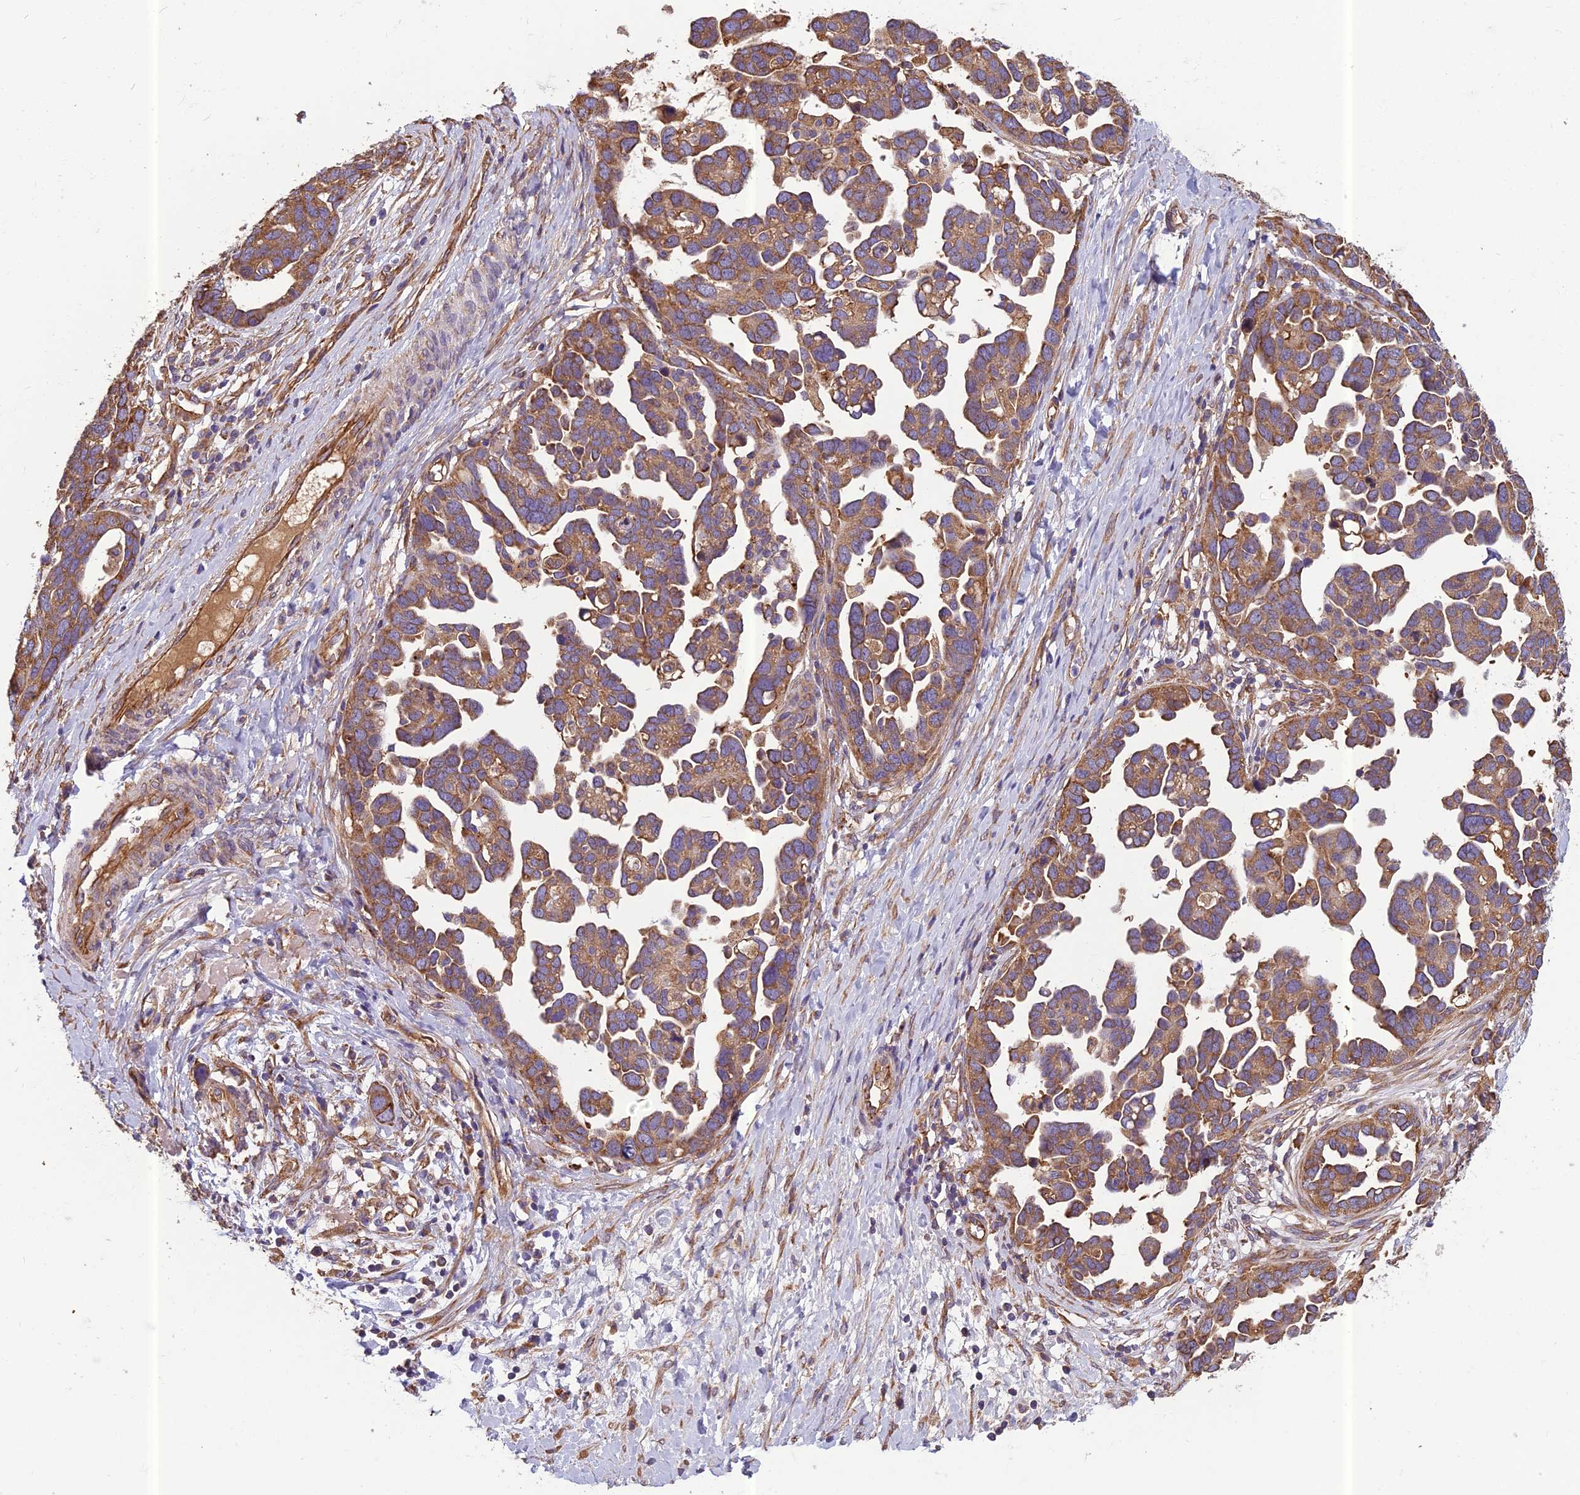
{"staining": {"intensity": "moderate", "quantity": ">75%", "location": "cytoplasmic/membranous"}, "tissue": "ovarian cancer", "cell_type": "Tumor cells", "image_type": "cancer", "snomed": [{"axis": "morphology", "description": "Cystadenocarcinoma, serous, NOS"}, {"axis": "topography", "description": "Ovary"}], "caption": "Ovarian cancer (serous cystadenocarcinoma) stained with a protein marker reveals moderate staining in tumor cells.", "gene": "SPDL1", "patient": {"sex": "female", "age": 54}}